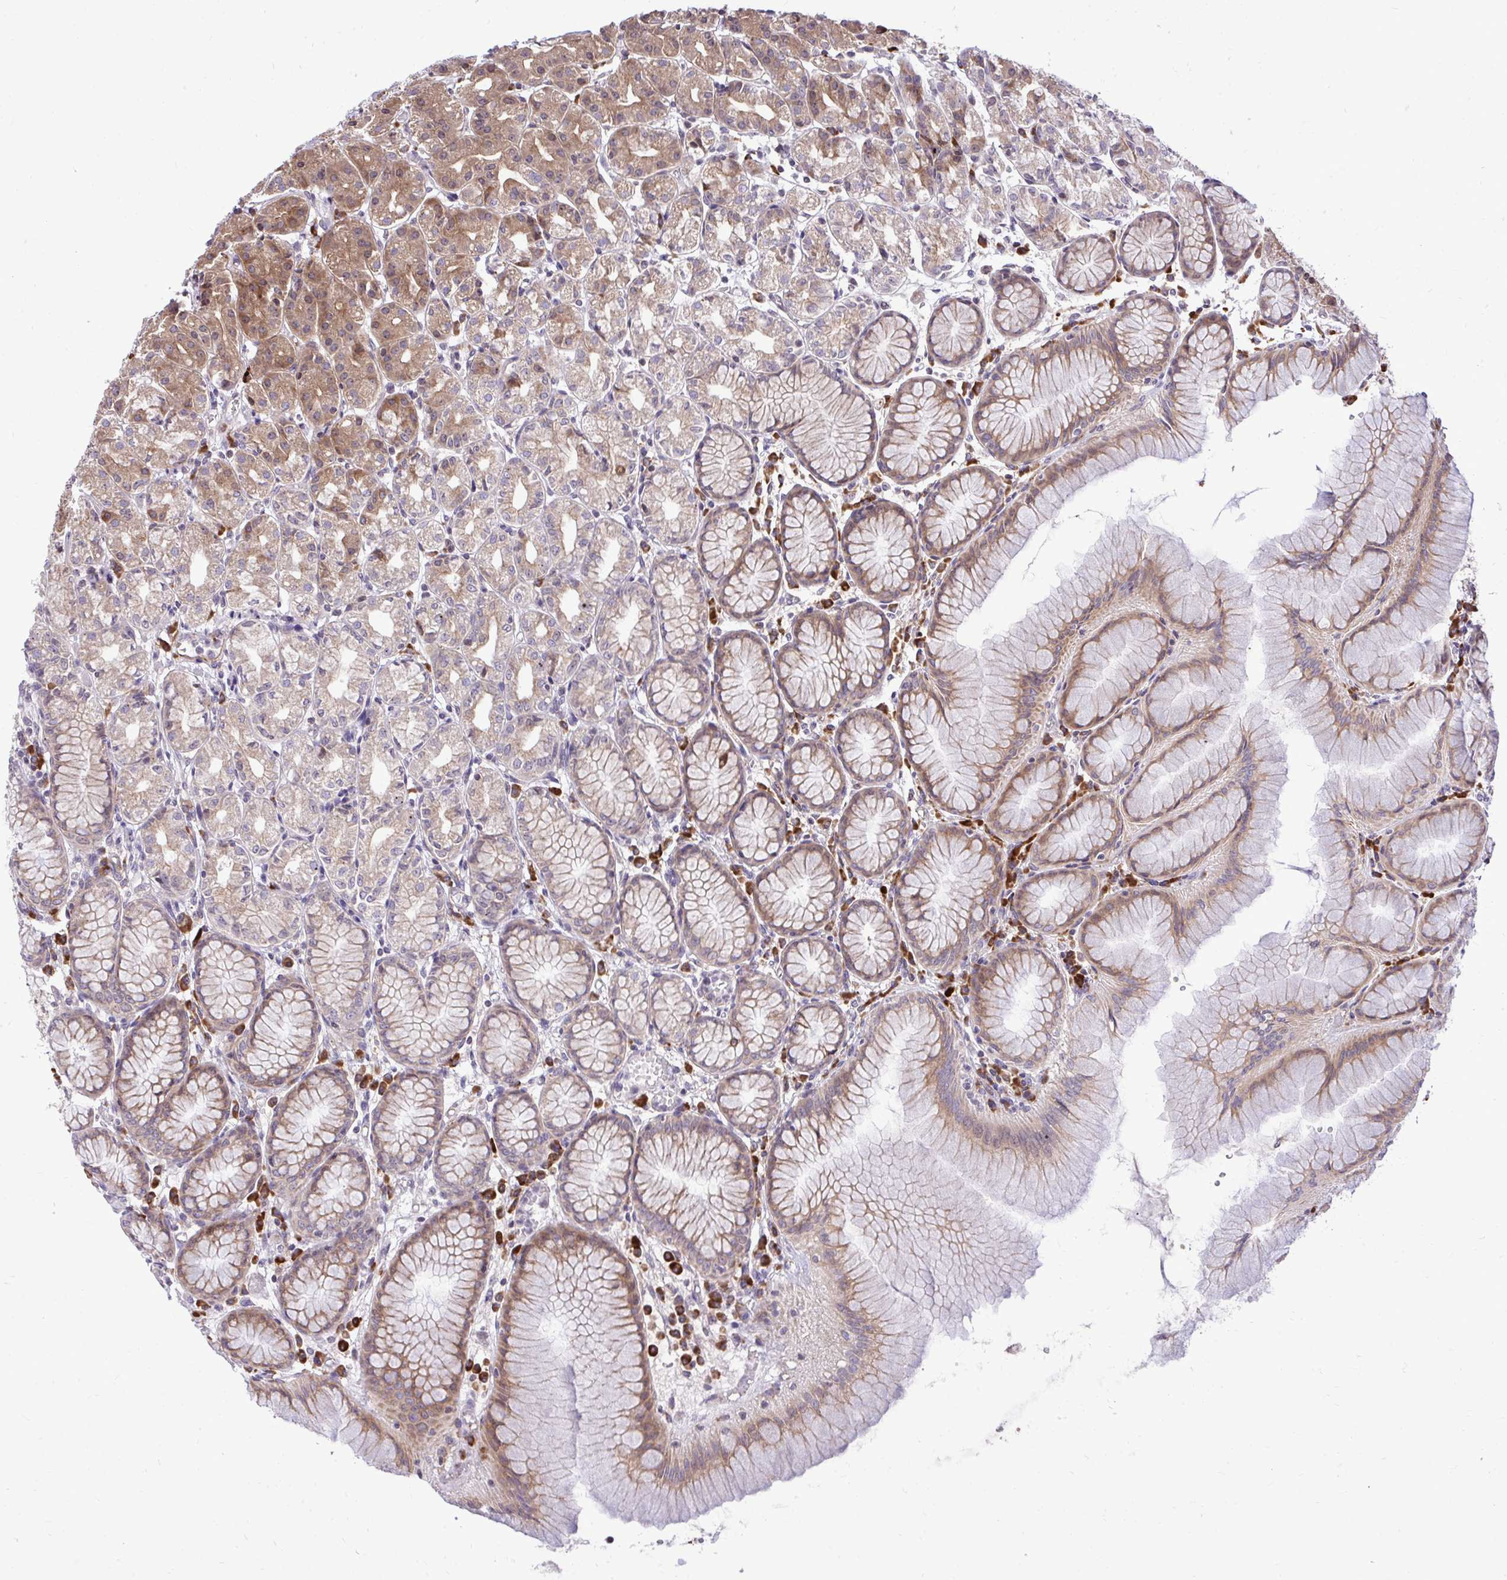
{"staining": {"intensity": "moderate", "quantity": "25%-75%", "location": "cytoplasmic/membranous"}, "tissue": "stomach", "cell_type": "Glandular cells", "image_type": "normal", "snomed": [{"axis": "morphology", "description": "Normal tissue, NOS"}, {"axis": "topography", "description": "Stomach"}], "caption": "Immunohistochemical staining of unremarkable stomach reveals medium levels of moderate cytoplasmic/membranous positivity in approximately 25%-75% of glandular cells. (Stains: DAB in brown, nuclei in blue, Microscopy: brightfield microscopy at high magnification).", "gene": "METTL9", "patient": {"sex": "female", "age": 57}}